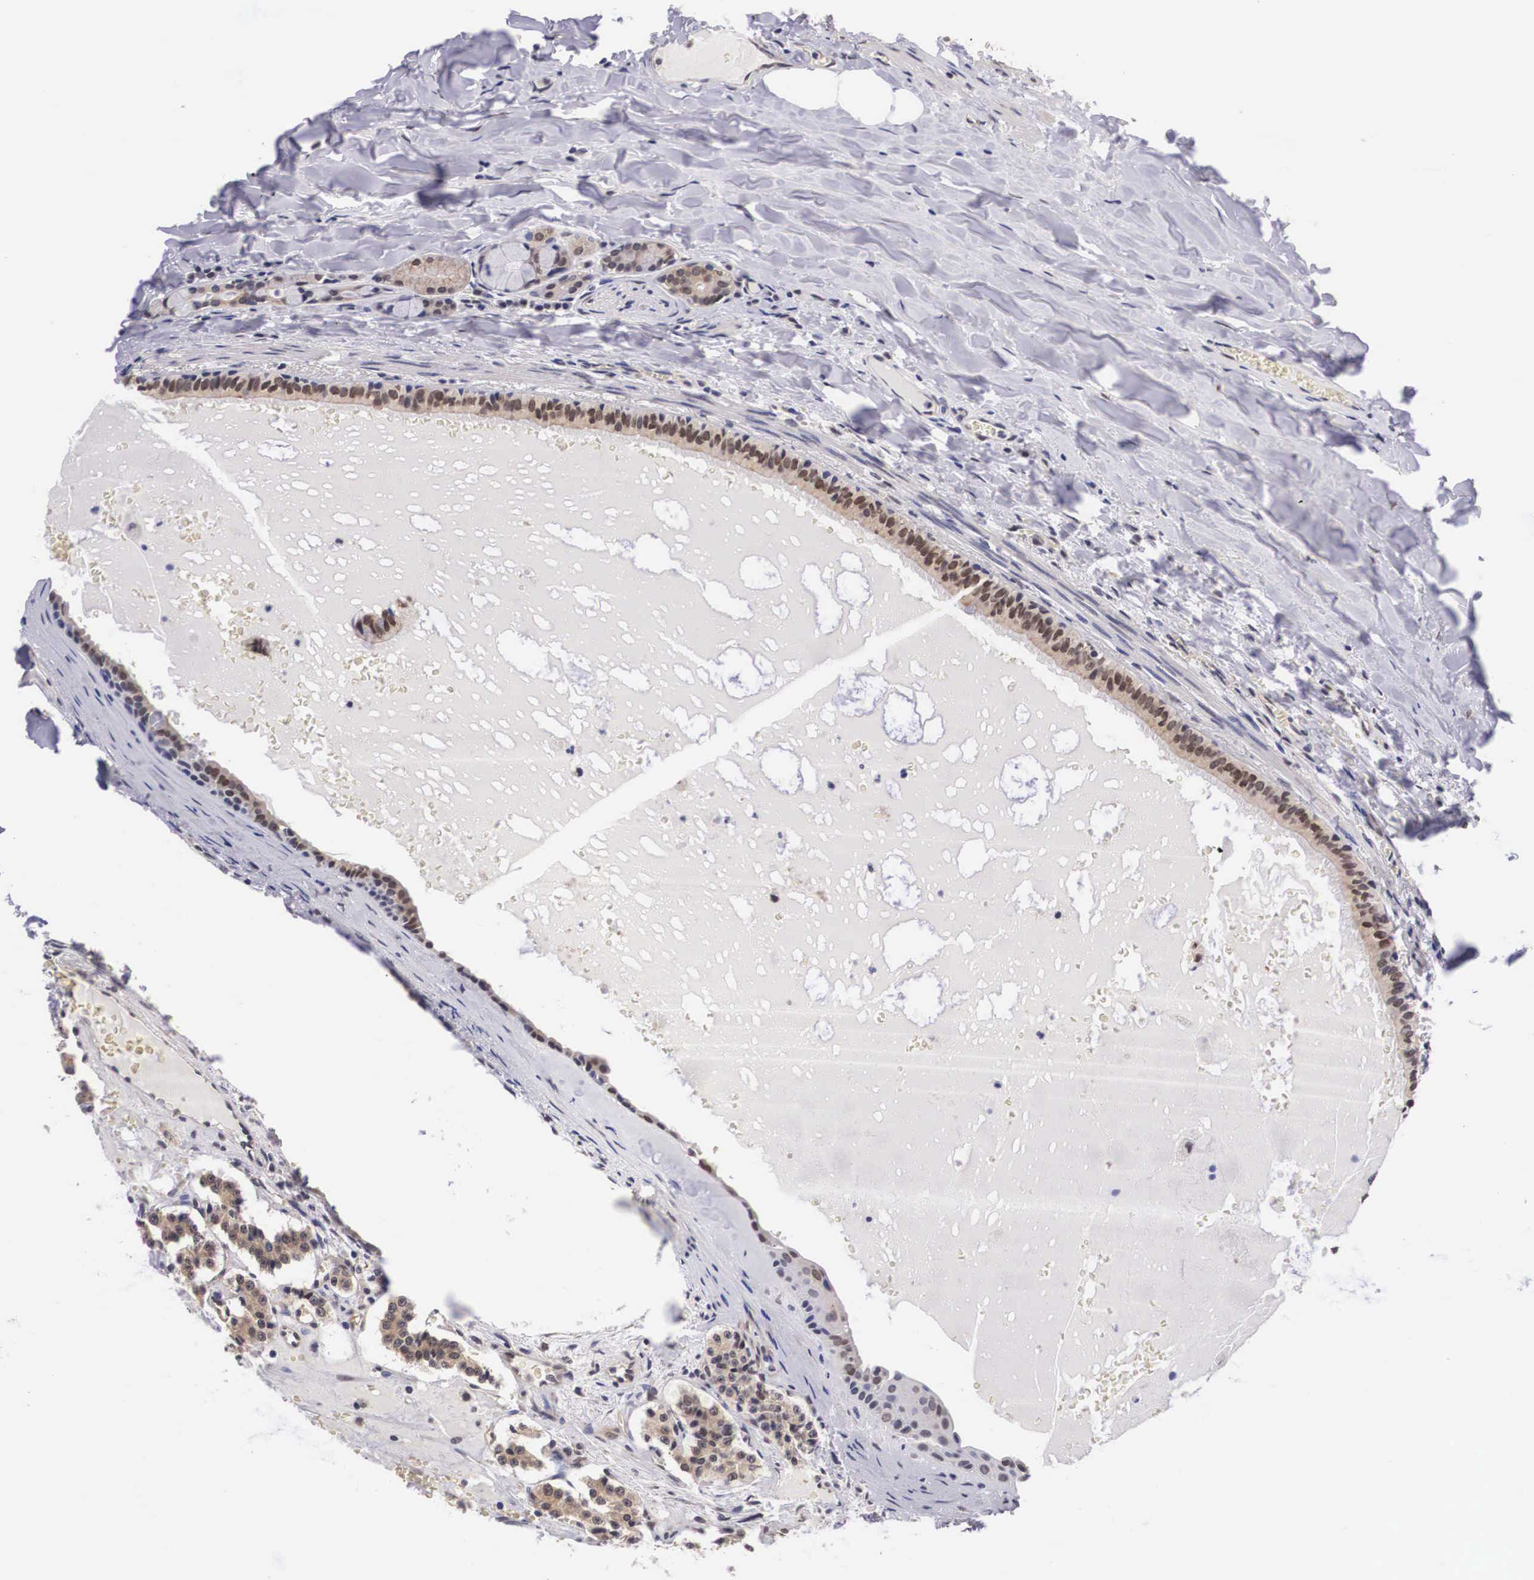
{"staining": {"intensity": "moderate", "quantity": ">75%", "location": "cytoplasmic/membranous,nuclear"}, "tissue": "carcinoid", "cell_type": "Tumor cells", "image_type": "cancer", "snomed": [{"axis": "morphology", "description": "Carcinoid, malignant, NOS"}, {"axis": "topography", "description": "Bronchus"}], "caption": "IHC histopathology image of carcinoid (malignant) stained for a protein (brown), which demonstrates medium levels of moderate cytoplasmic/membranous and nuclear expression in approximately >75% of tumor cells.", "gene": "OTX2", "patient": {"sex": "male", "age": 55}}